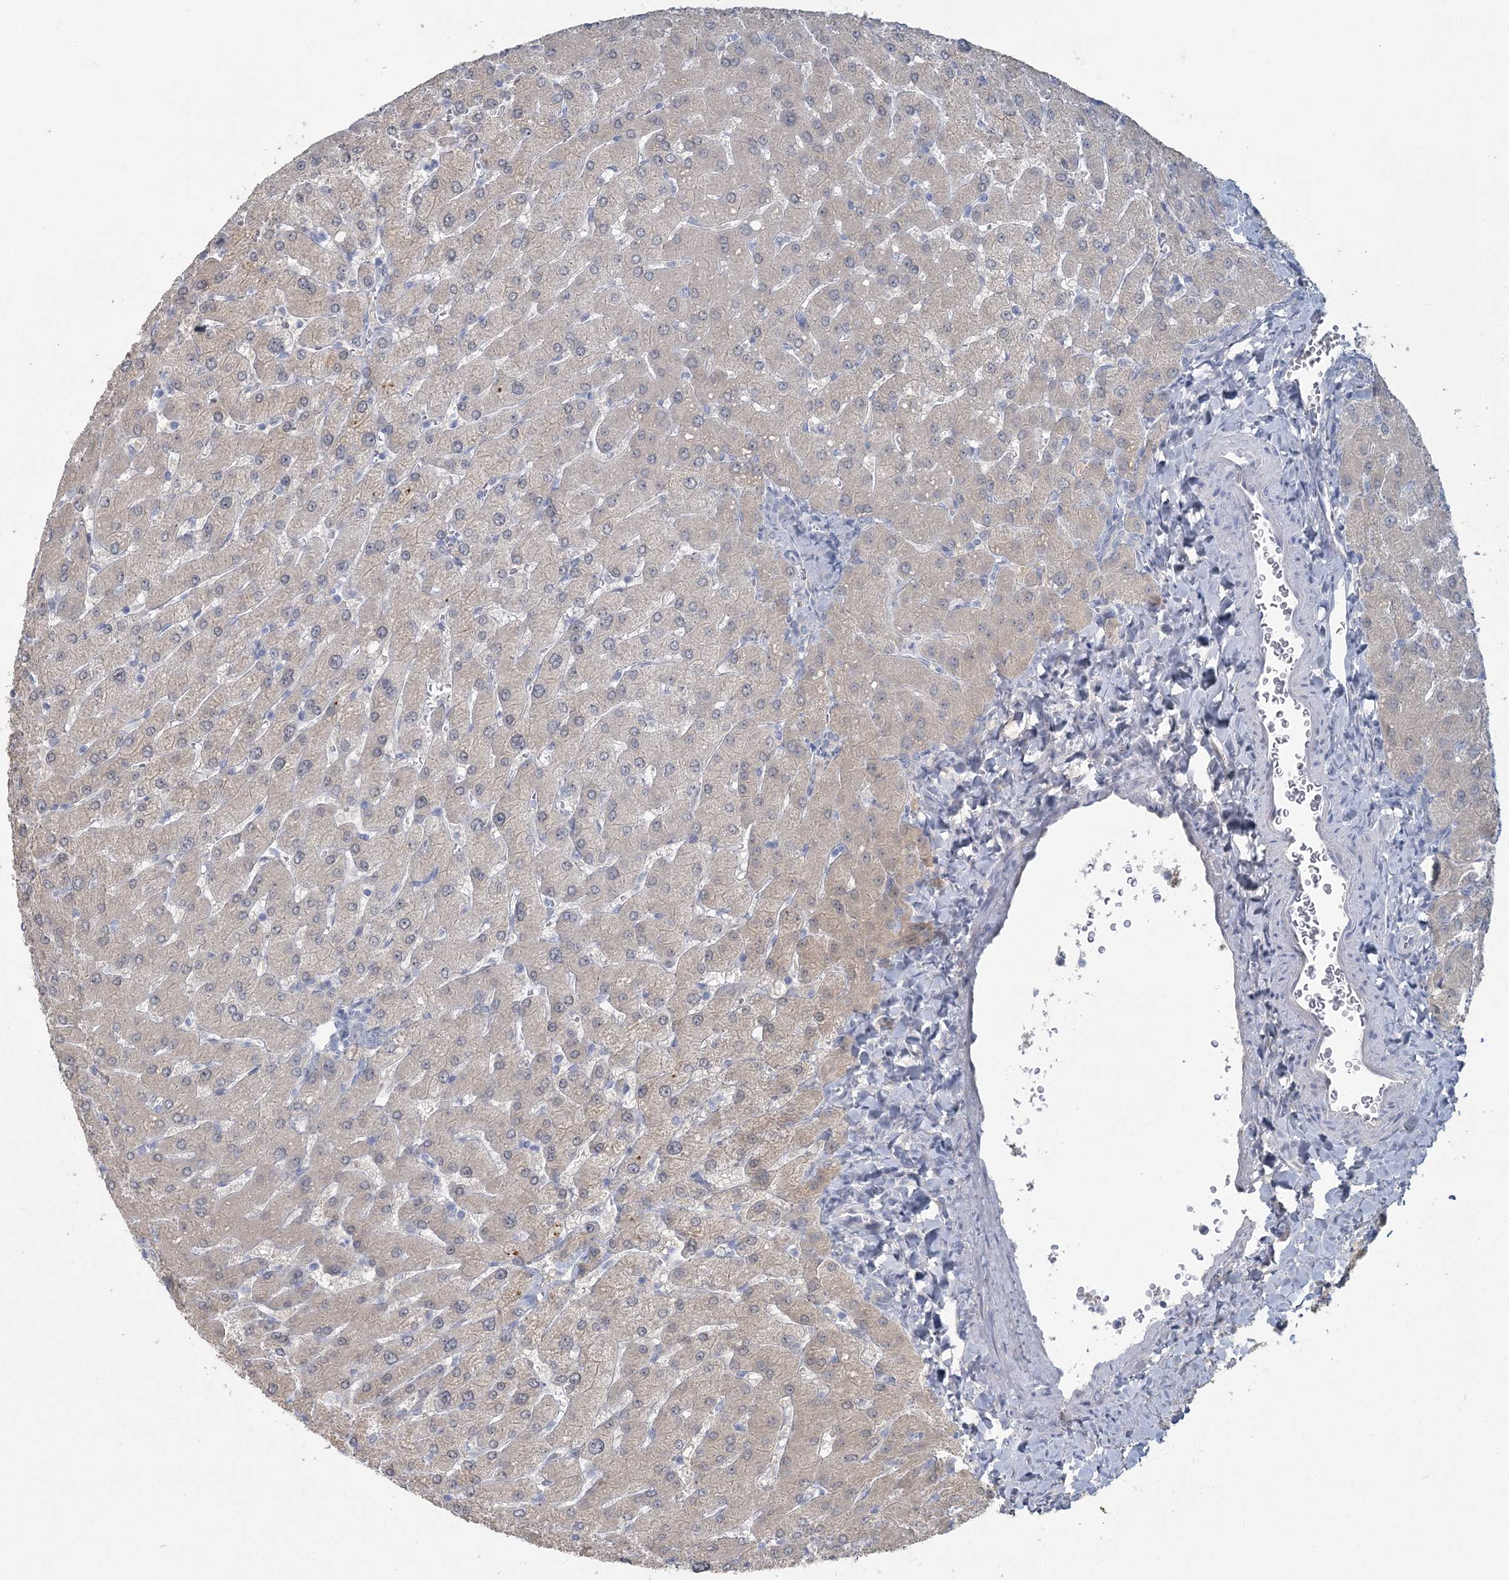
{"staining": {"intensity": "negative", "quantity": "none", "location": "none"}, "tissue": "liver", "cell_type": "Cholangiocytes", "image_type": "normal", "snomed": [{"axis": "morphology", "description": "Normal tissue, NOS"}, {"axis": "topography", "description": "Liver"}], "caption": "IHC image of benign human liver stained for a protein (brown), which exhibits no positivity in cholangiocytes. (Brightfield microscopy of DAB (3,3'-diaminobenzidine) IHC at high magnification).", "gene": "CMBL", "patient": {"sex": "male", "age": 55}}